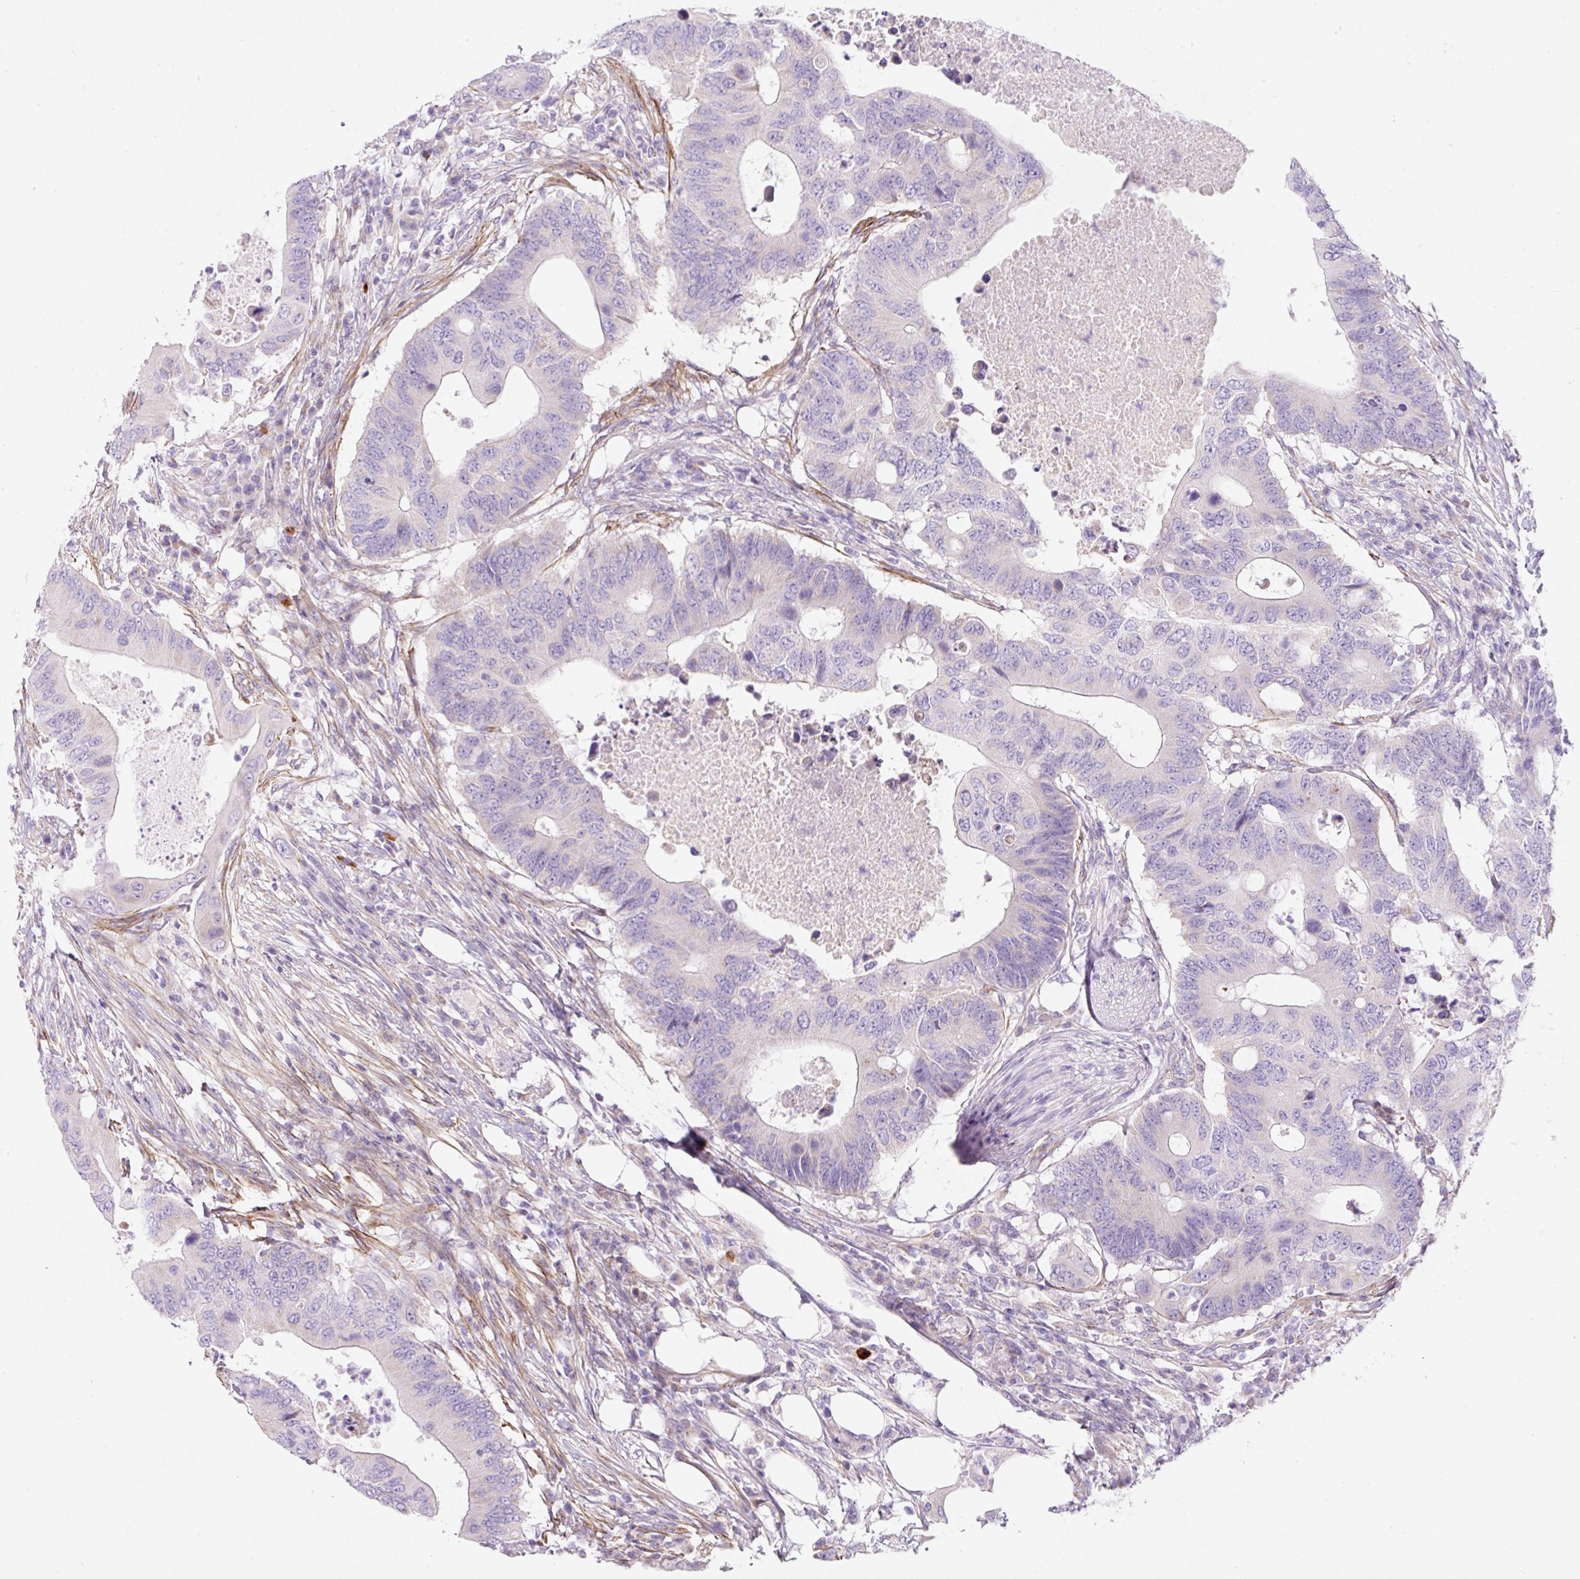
{"staining": {"intensity": "negative", "quantity": "none", "location": "none"}, "tissue": "colorectal cancer", "cell_type": "Tumor cells", "image_type": "cancer", "snomed": [{"axis": "morphology", "description": "Adenocarcinoma, NOS"}, {"axis": "topography", "description": "Colon"}], "caption": "IHC micrograph of neoplastic tissue: colorectal cancer stained with DAB (3,3'-diaminobenzidine) demonstrates no significant protein positivity in tumor cells.", "gene": "ERAP2", "patient": {"sex": "male", "age": 71}}